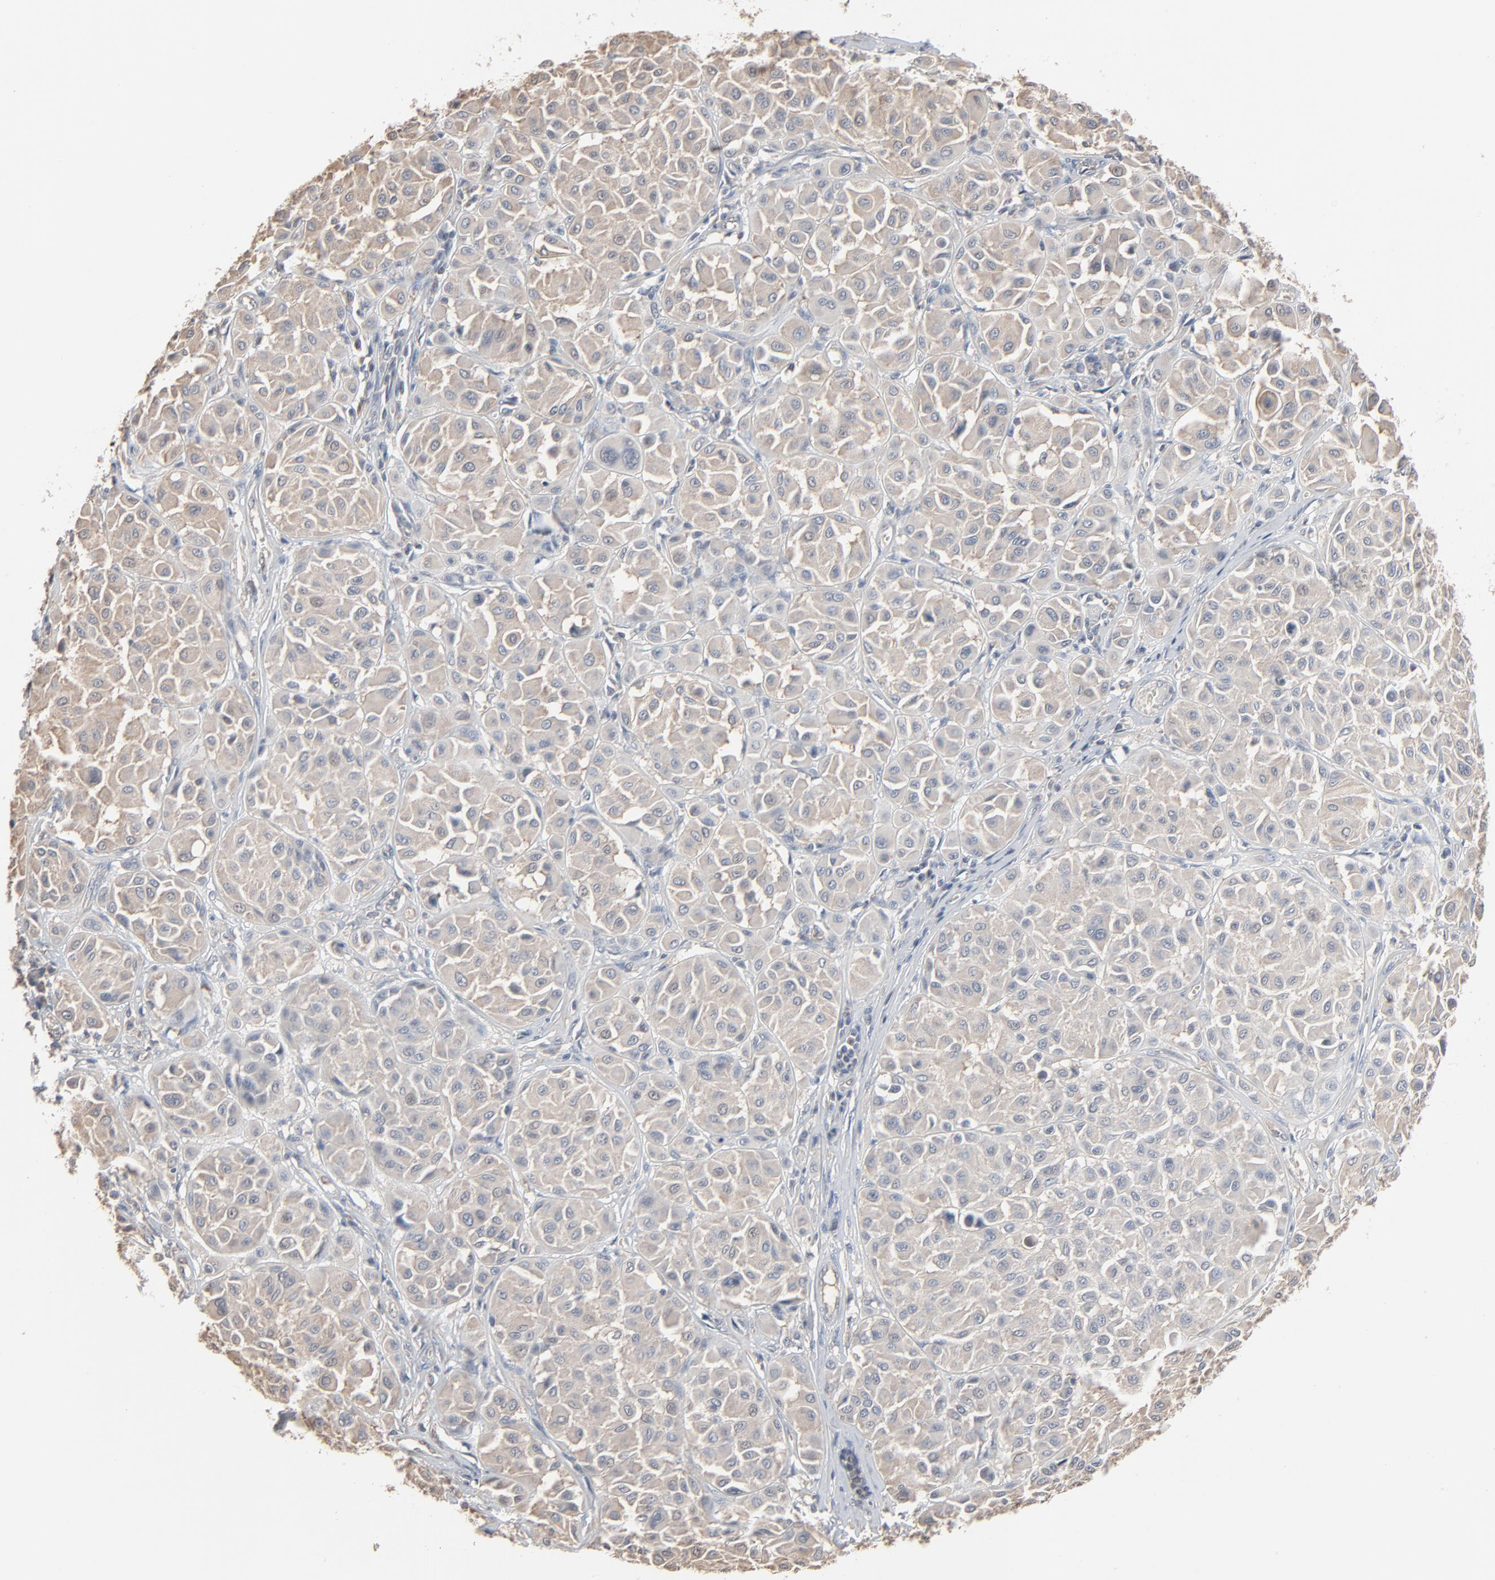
{"staining": {"intensity": "weak", "quantity": ">75%", "location": "cytoplasmic/membranous"}, "tissue": "melanoma", "cell_type": "Tumor cells", "image_type": "cancer", "snomed": [{"axis": "morphology", "description": "Malignant melanoma, Metastatic site"}, {"axis": "topography", "description": "Soft tissue"}], "caption": "Melanoma was stained to show a protein in brown. There is low levels of weak cytoplasmic/membranous expression in approximately >75% of tumor cells.", "gene": "CCT5", "patient": {"sex": "male", "age": 41}}